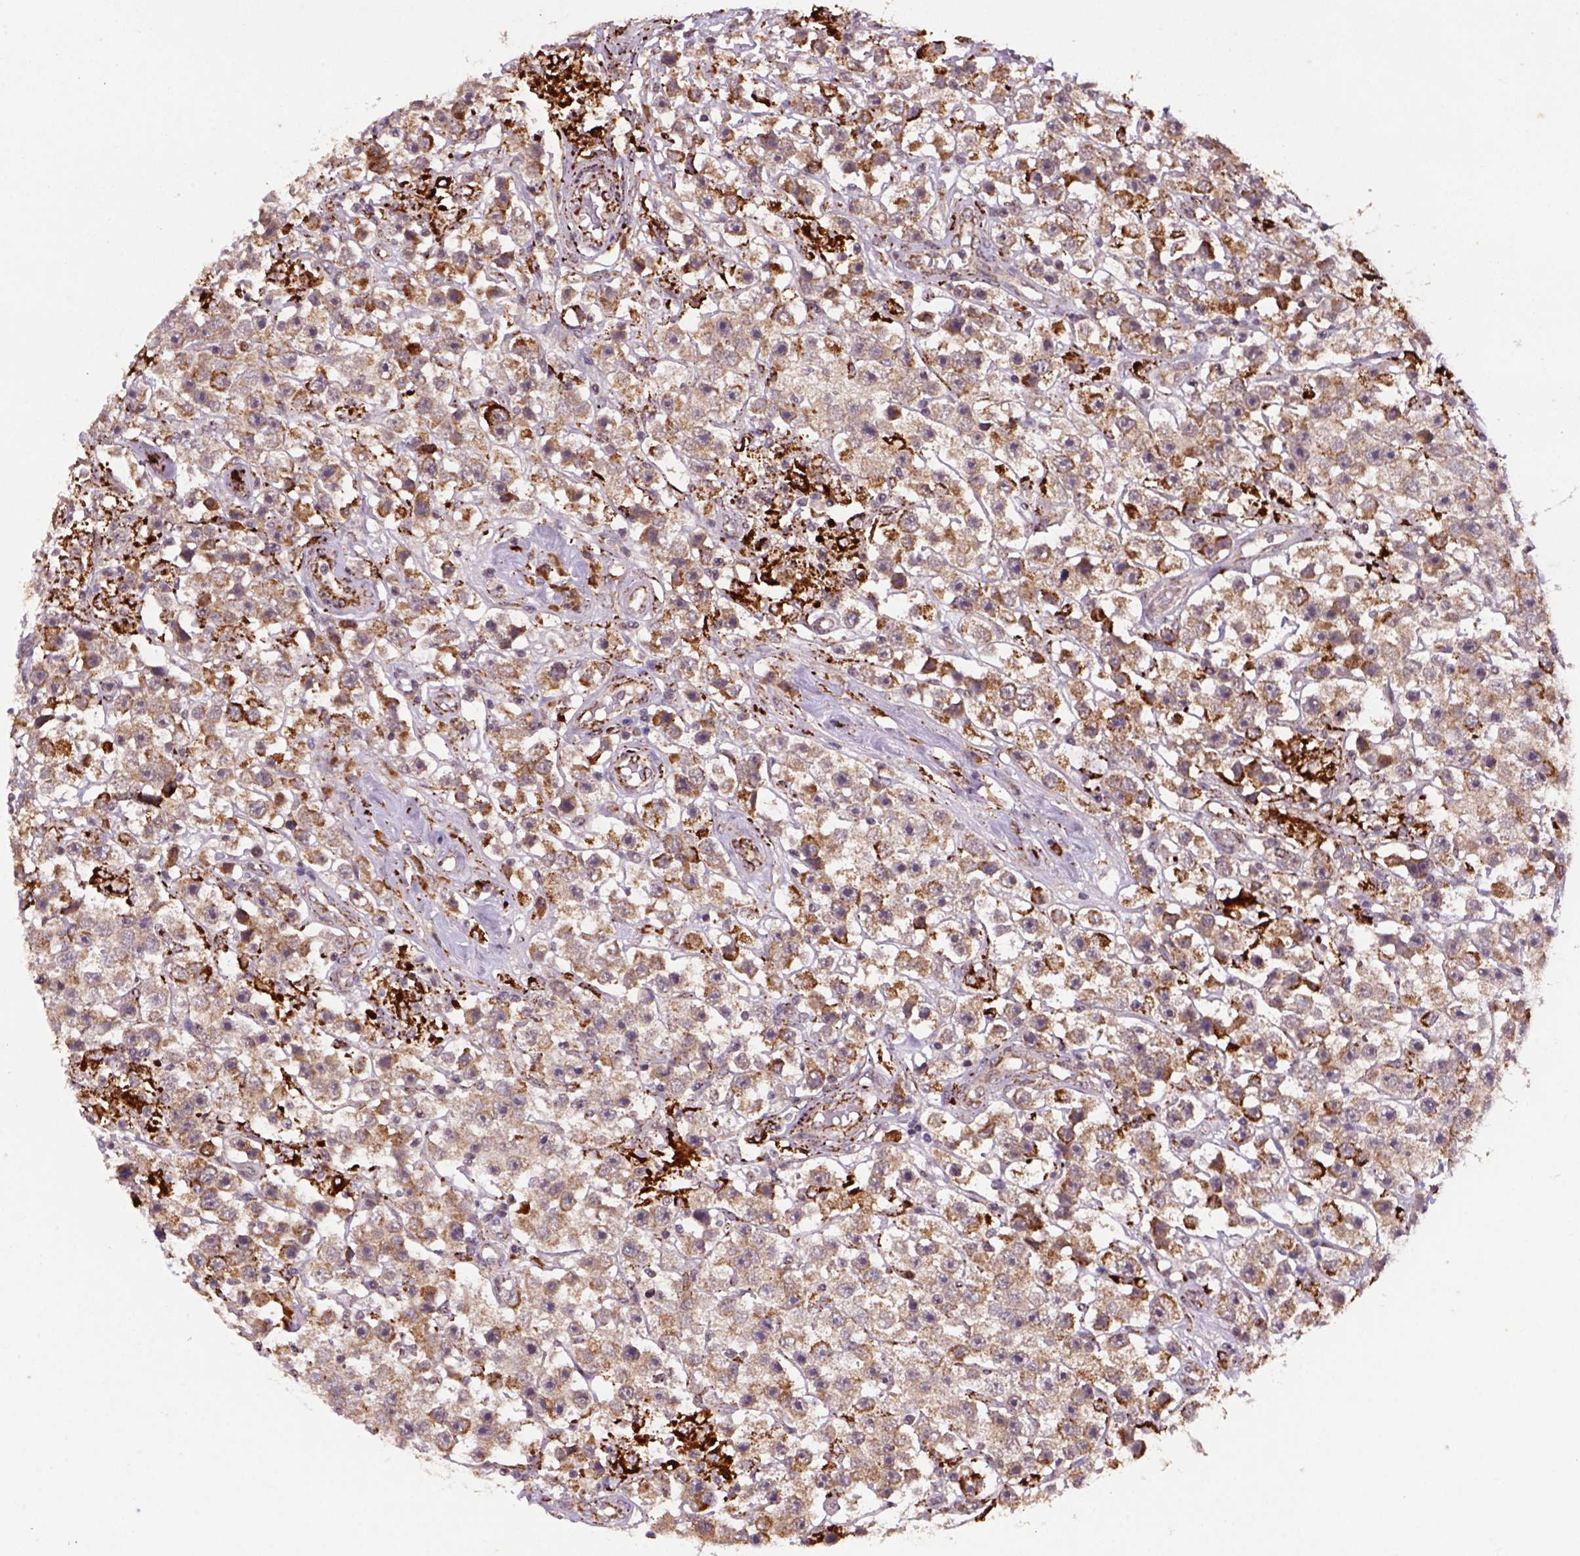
{"staining": {"intensity": "moderate", "quantity": ">75%", "location": "cytoplasmic/membranous"}, "tissue": "testis cancer", "cell_type": "Tumor cells", "image_type": "cancer", "snomed": [{"axis": "morphology", "description": "Seminoma, NOS"}, {"axis": "topography", "description": "Testis"}], "caption": "A brown stain labels moderate cytoplasmic/membranous positivity of a protein in testis cancer tumor cells.", "gene": "FZD7", "patient": {"sex": "male", "age": 45}}